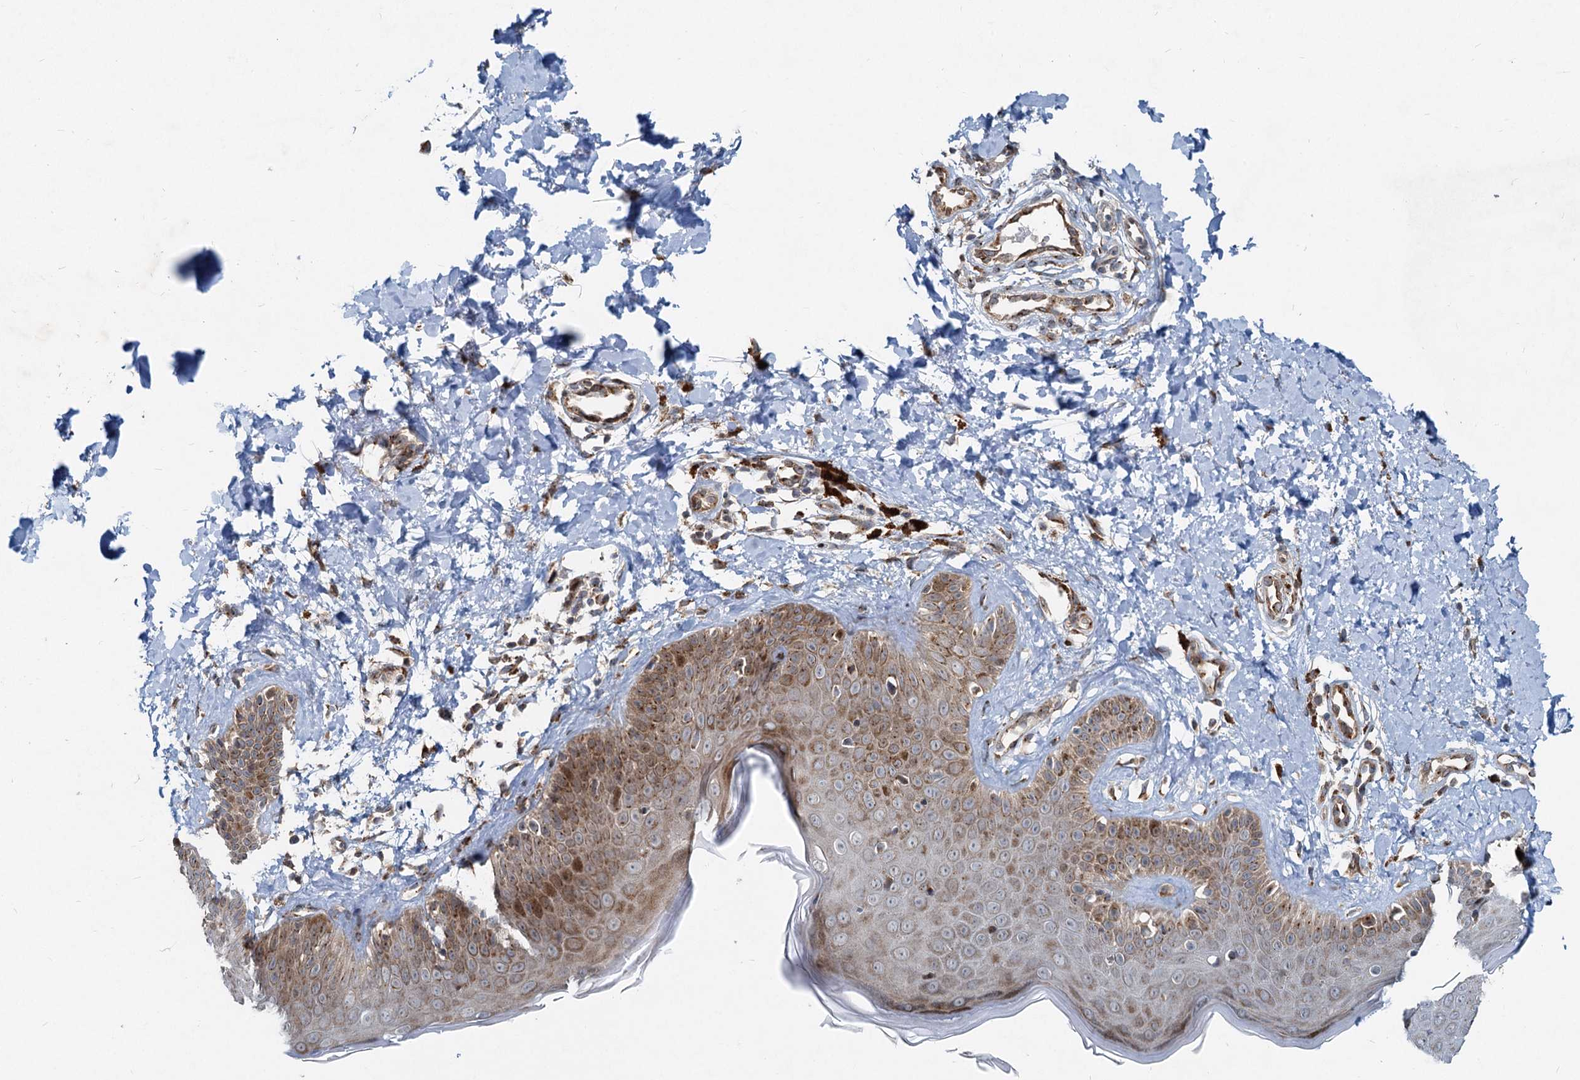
{"staining": {"intensity": "moderate", "quantity": ">75%", "location": "cytoplasmic/membranous"}, "tissue": "skin", "cell_type": "Fibroblasts", "image_type": "normal", "snomed": [{"axis": "morphology", "description": "Normal tissue, NOS"}, {"axis": "topography", "description": "Skin"}], "caption": "Skin stained with DAB immunohistochemistry displays medium levels of moderate cytoplasmic/membranous positivity in approximately >75% of fibroblasts. Nuclei are stained in blue.", "gene": "CEP68", "patient": {"sex": "male", "age": 52}}